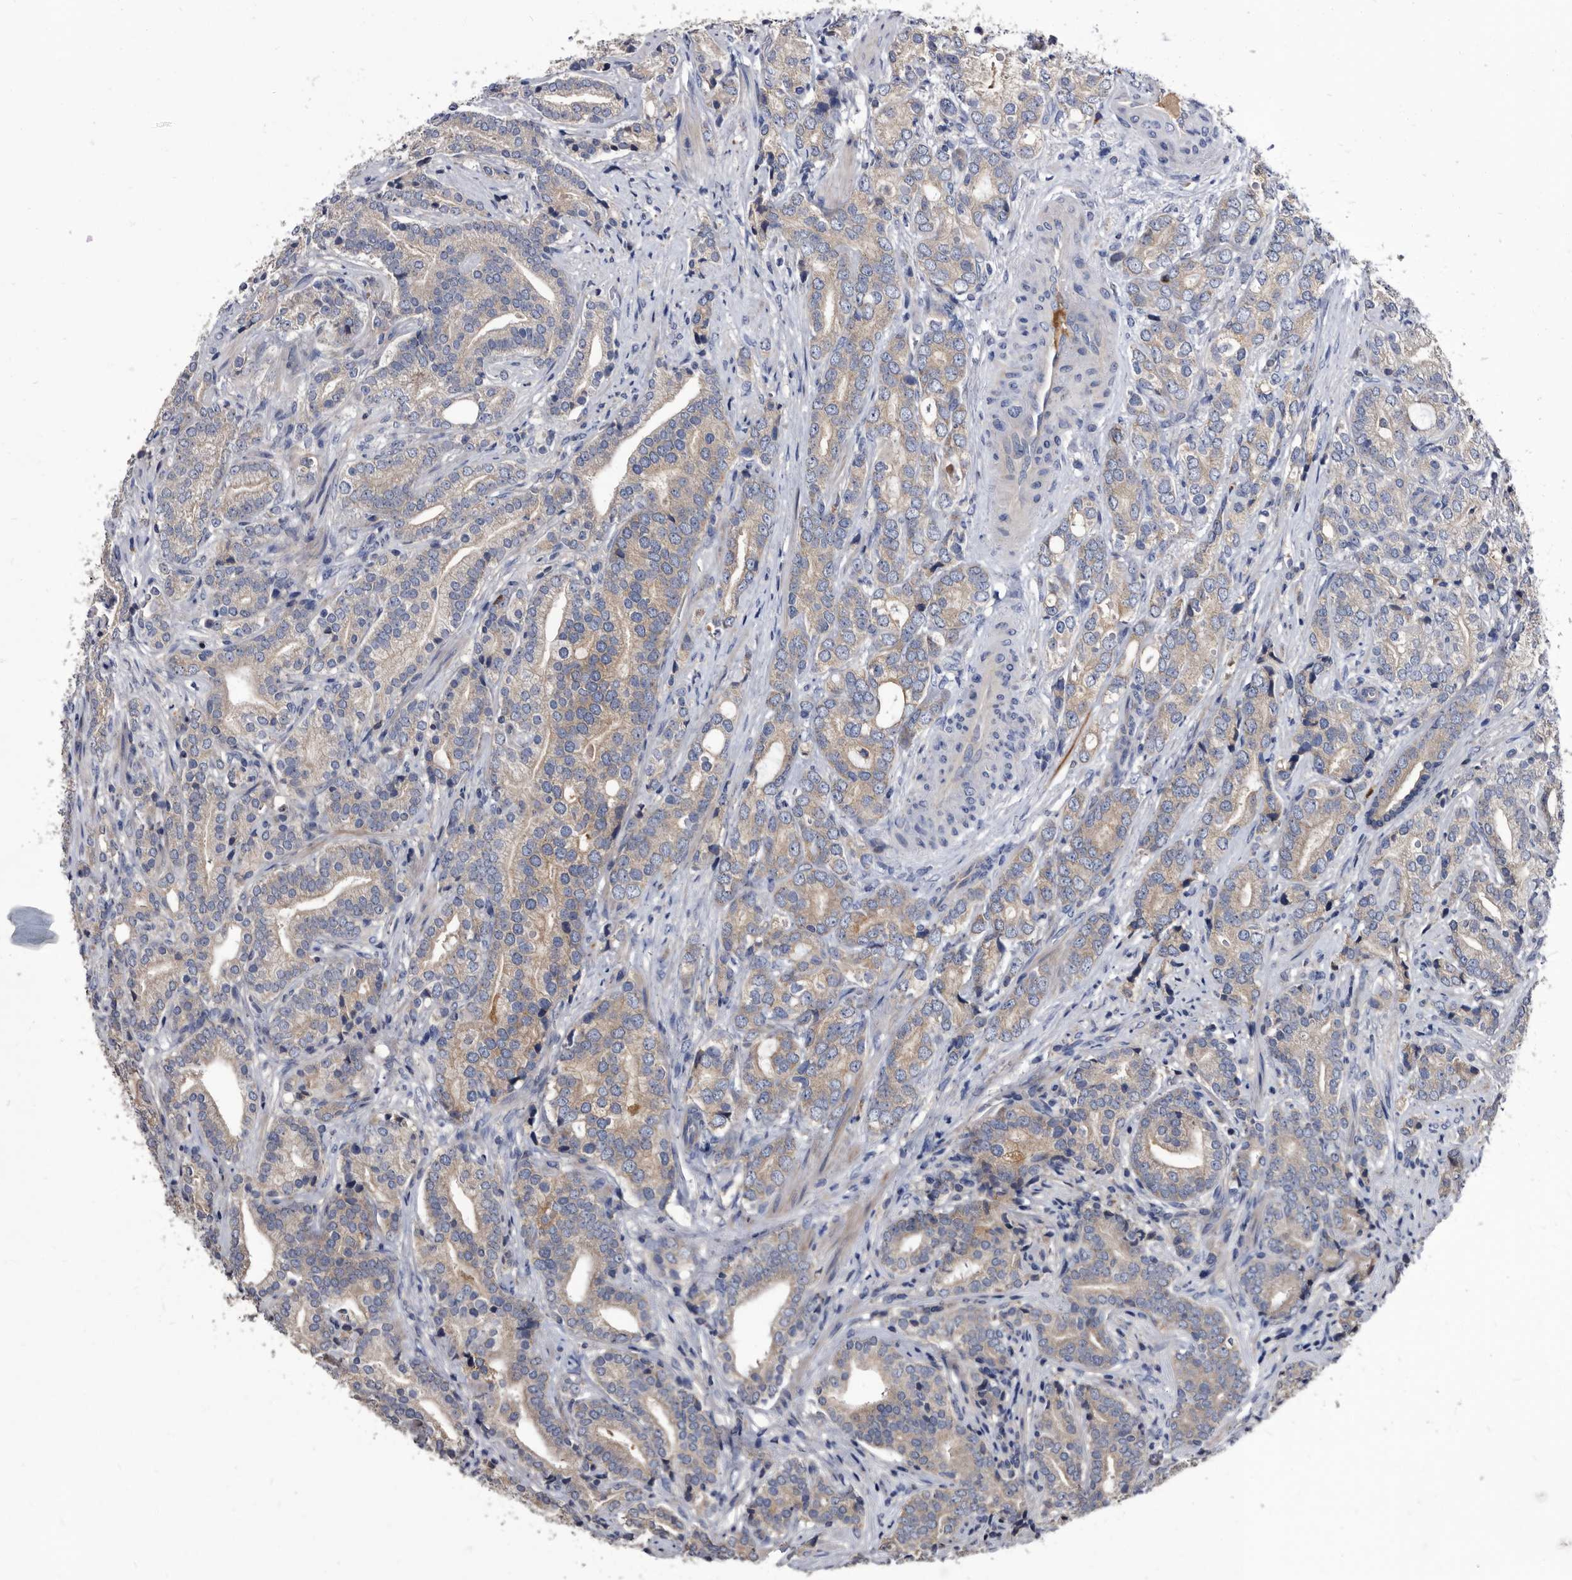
{"staining": {"intensity": "weak", "quantity": ">75%", "location": "cytoplasmic/membranous"}, "tissue": "prostate cancer", "cell_type": "Tumor cells", "image_type": "cancer", "snomed": [{"axis": "morphology", "description": "Adenocarcinoma, High grade"}, {"axis": "topography", "description": "Prostate"}], "caption": "Immunohistochemistry micrograph of prostate cancer (adenocarcinoma (high-grade)) stained for a protein (brown), which reveals low levels of weak cytoplasmic/membranous expression in approximately >75% of tumor cells.", "gene": "DTNBP1", "patient": {"sex": "male", "age": 57}}